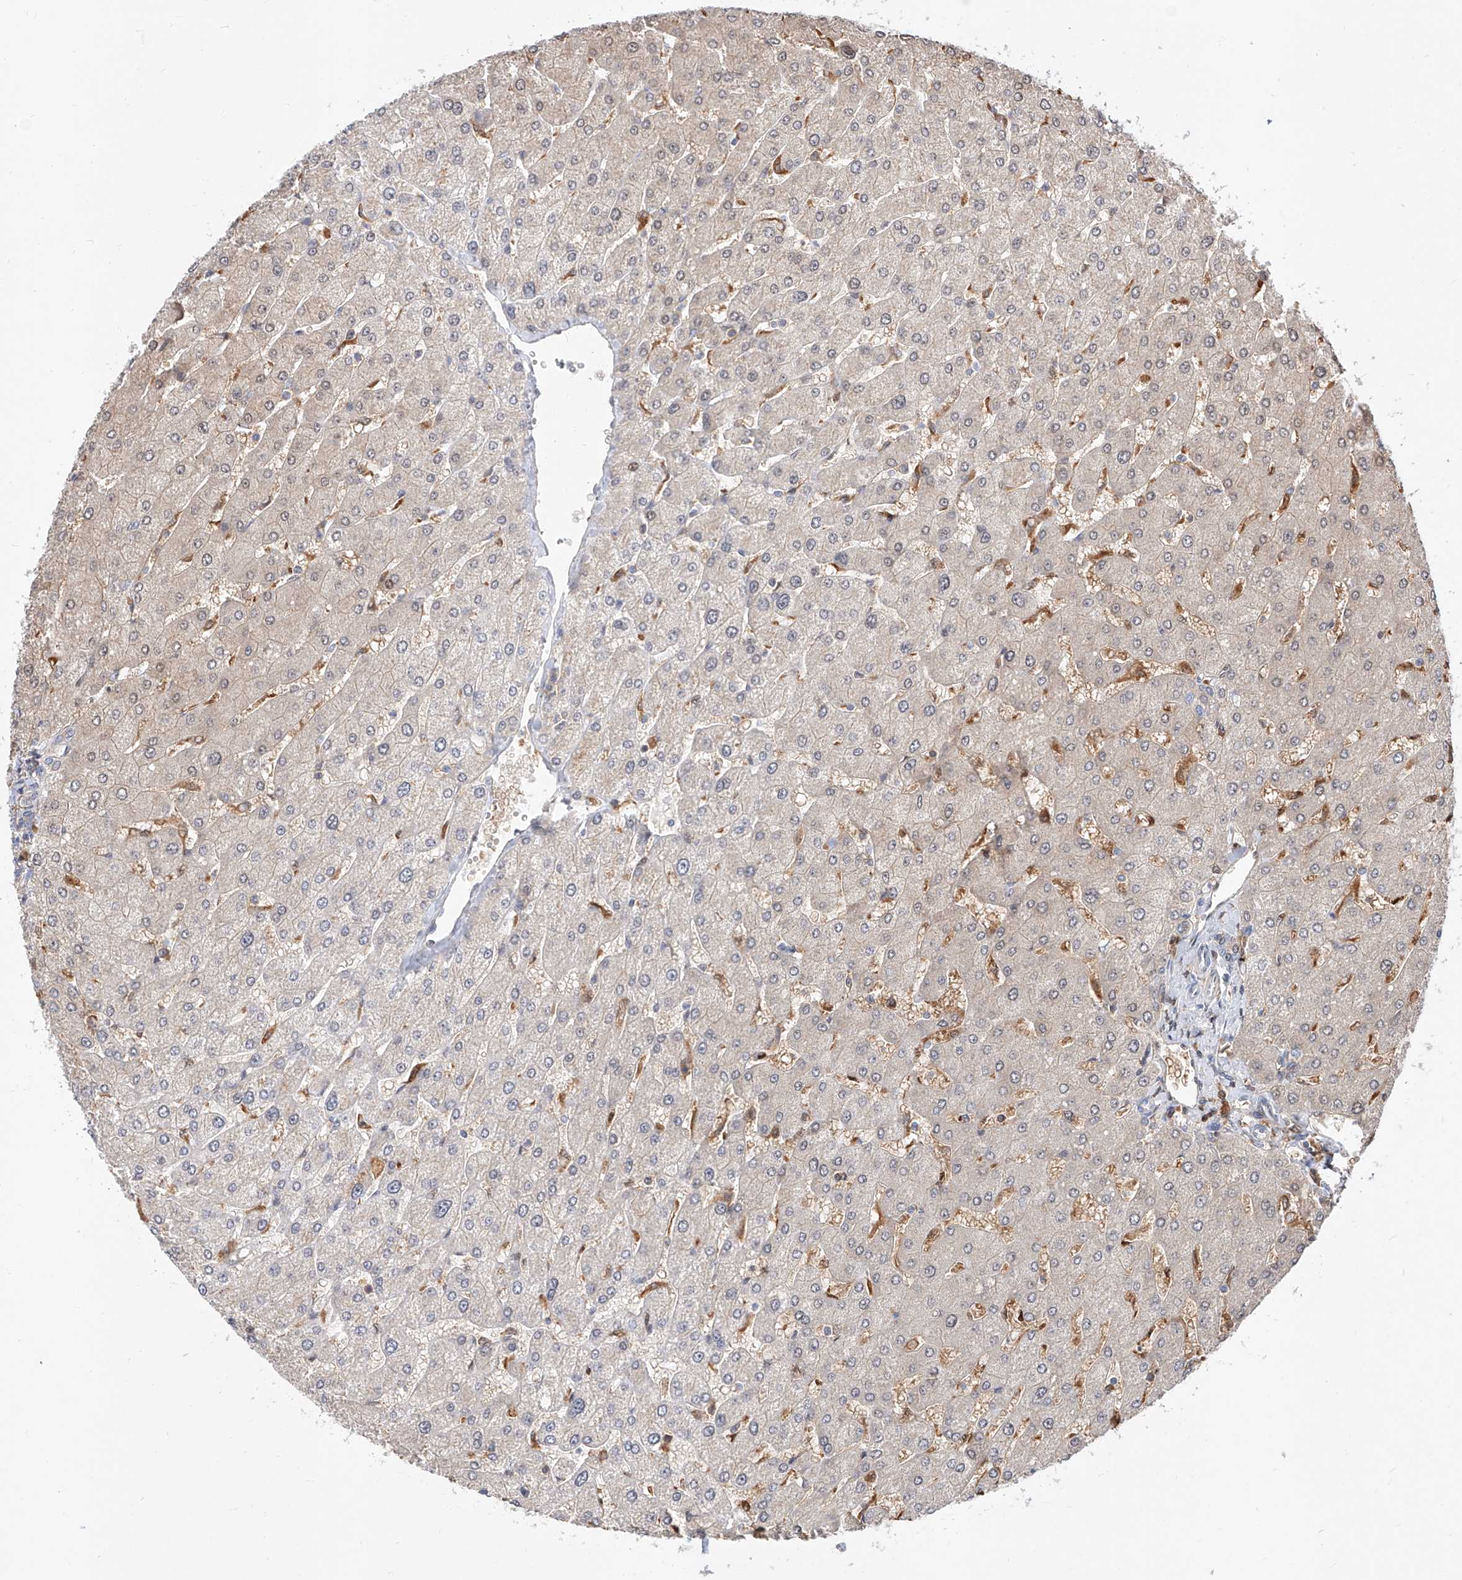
{"staining": {"intensity": "negative", "quantity": "none", "location": "none"}, "tissue": "liver", "cell_type": "Cholangiocytes", "image_type": "normal", "snomed": [{"axis": "morphology", "description": "Normal tissue, NOS"}, {"axis": "topography", "description": "Liver"}], "caption": "This is a micrograph of immunohistochemistry (IHC) staining of normal liver, which shows no staining in cholangiocytes.", "gene": "DIRAS3", "patient": {"sex": "male", "age": 55}}